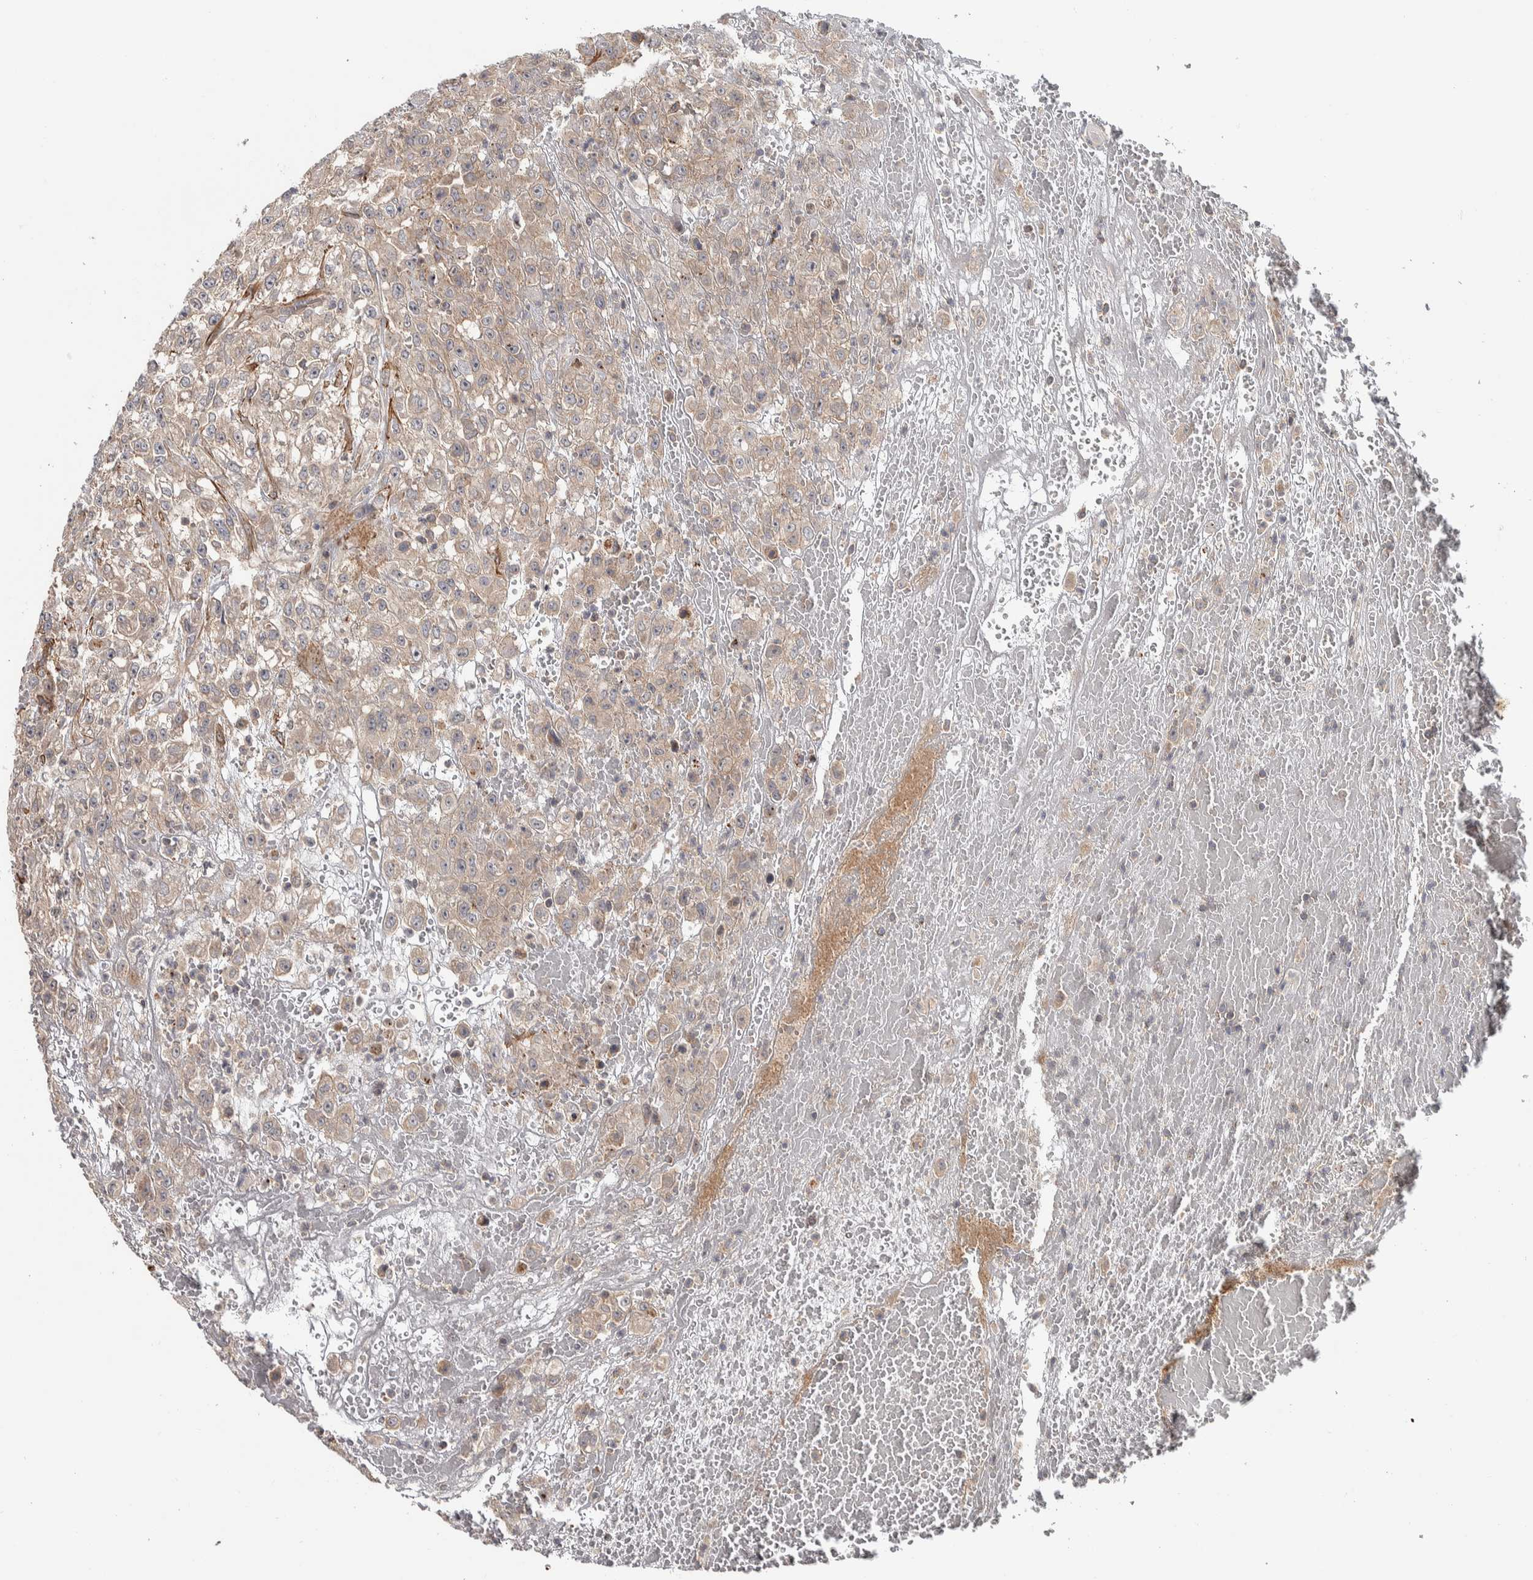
{"staining": {"intensity": "weak", "quantity": ">75%", "location": "cytoplasmic/membranous"}, "tissue": "urothelial cancer", "cell_type": "Tumor cells", "image_type": "cancer", "snomed": [{"axis": "morphology", "description": "Urothelial carcinoma, High grade"}, {"axis": "topography", "description": "Urinary bladder"}], "caption": "This photomicrograph displays immunohistochemistry (IHC) staining of human high-grade urothelial carcinoma, with low weak cytoplasmic/membranous positivity in about >75% of tumor cells.", "gene": "CHMP4C", "patient": {"sex": "male", "age": 46}}